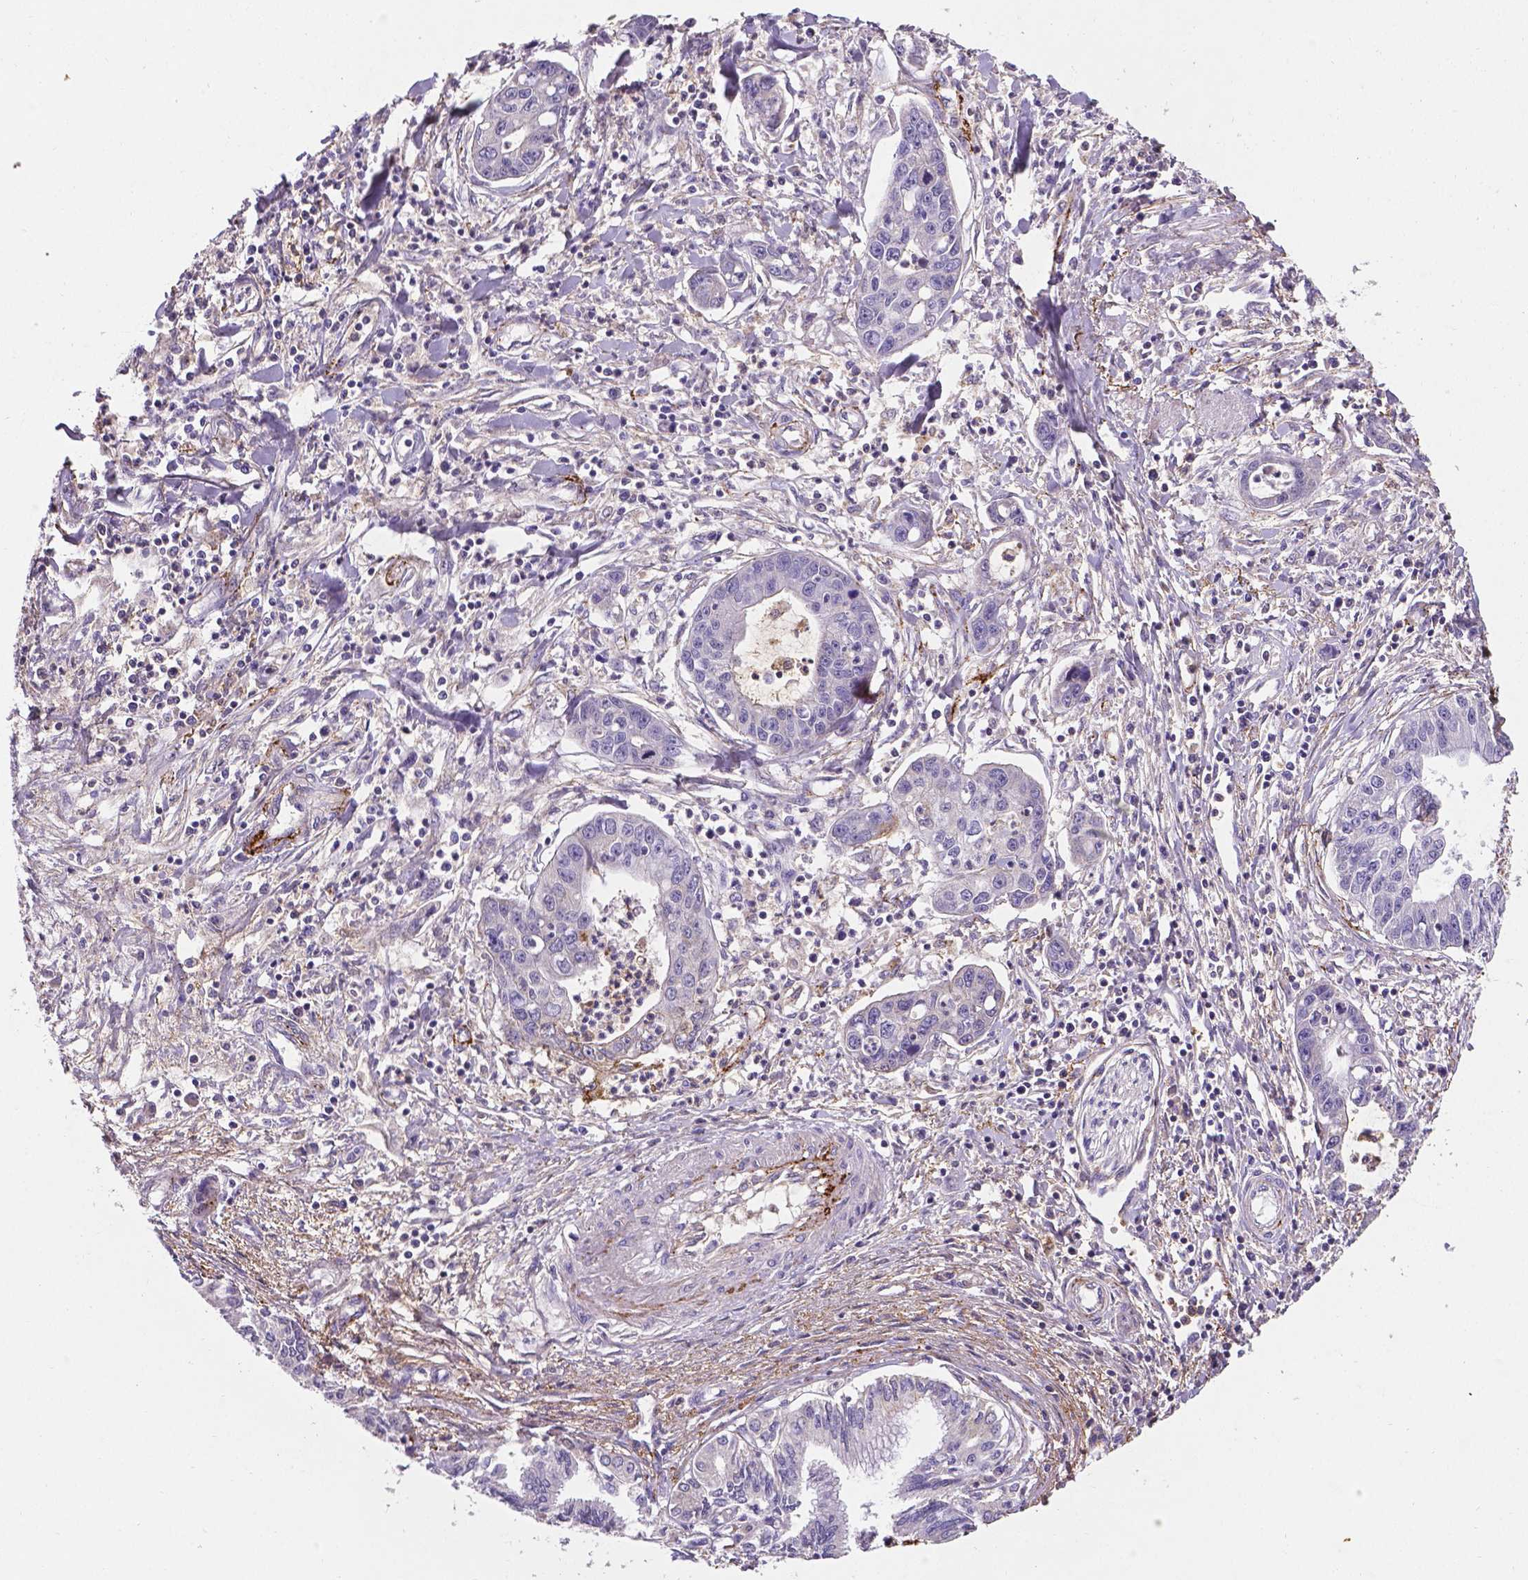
{"staining": {"intensity": "negative", "quantity": "none", "location": "none"}, "tissue": "liver cancer", "cell_type": "Tumor cells", "image_type": "cancer", "snomed": [{"axis": "morphology", "description": "Cholangiocarcinoma"}, {"axis": "topography", "description": "Liver"}], "caption": "The micrograph demonstrates no staining of tumor cells in liver cancer. (DAB immunohistochemistry (IHC) with hematoxylin counter stain).", "gene": "APOE", "patient": {"sex": "male", "age": 58}}